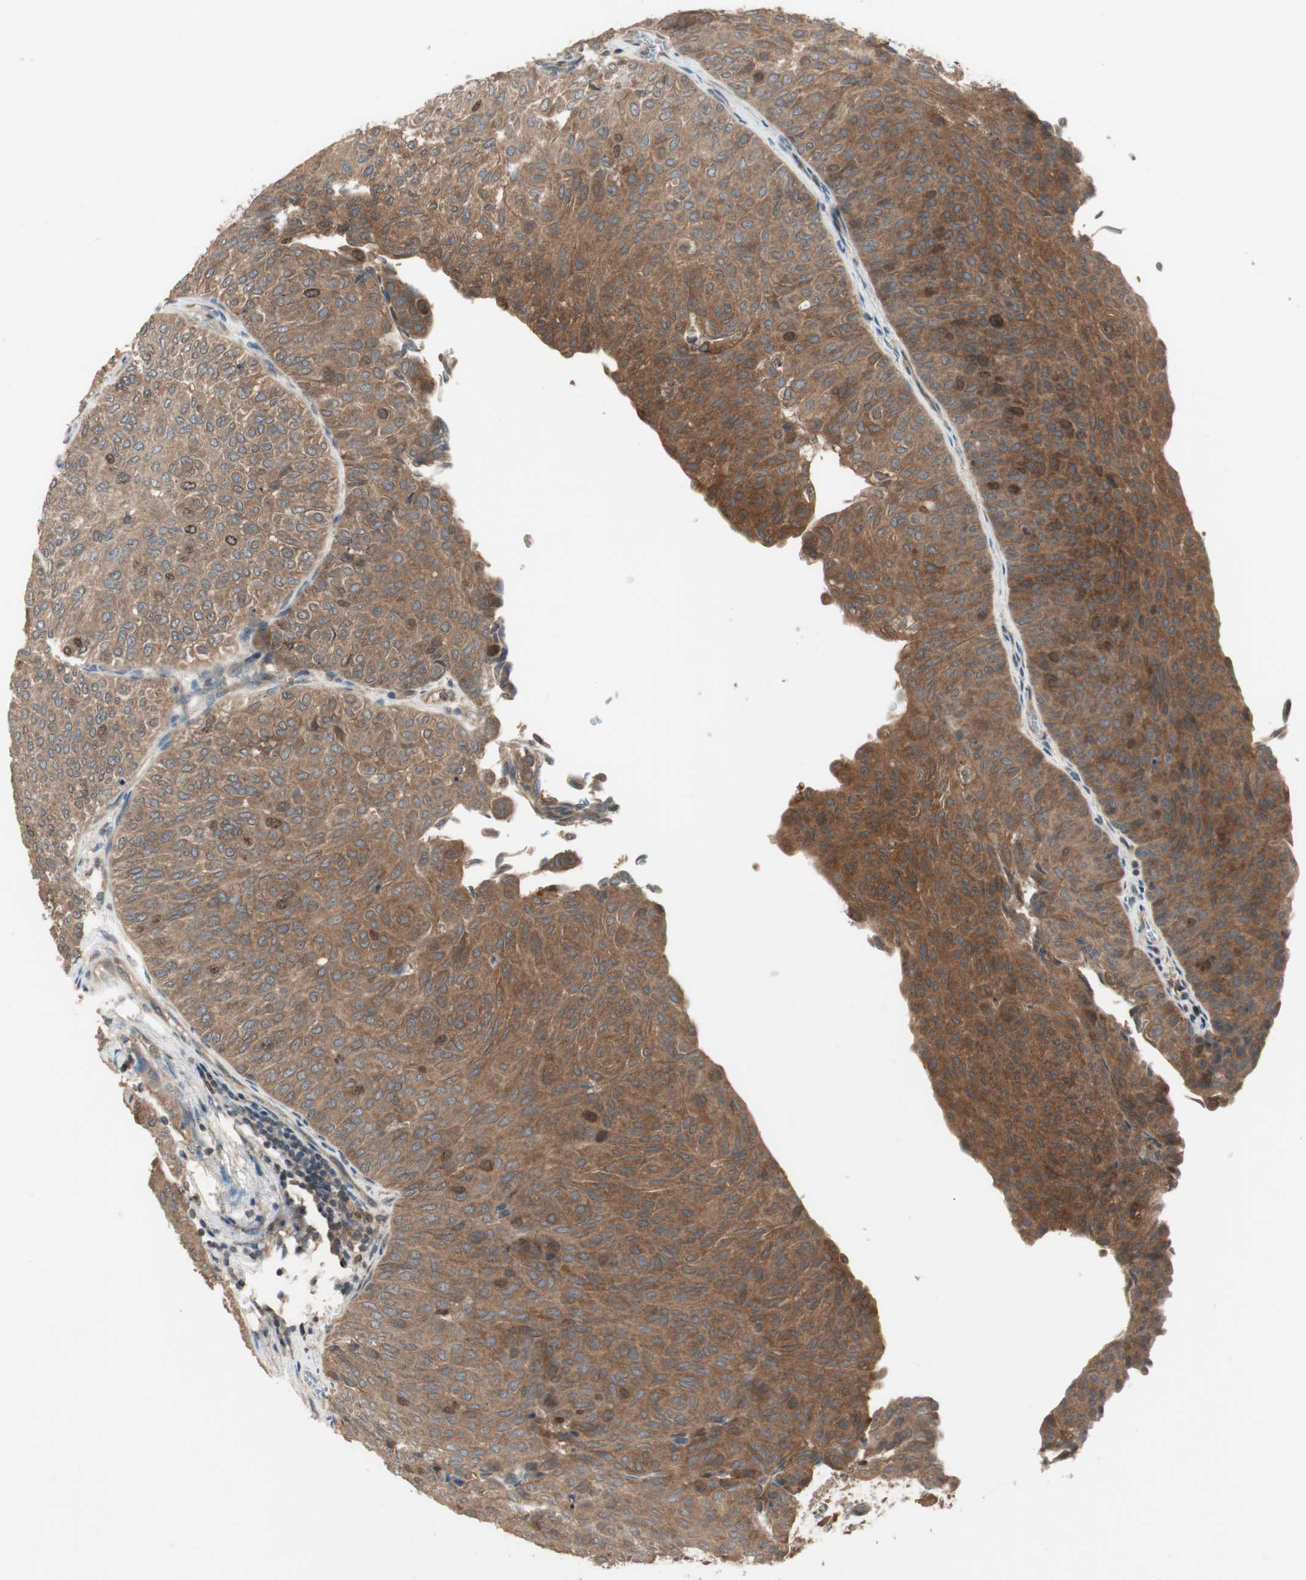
{"staining": {"intensity": "moderate", "quantity": ">75%", "location": "cytoplasmic/membranous"}, "tissue": "urothelial cancer", "cell_type": "Tumor cells", "image_type": "cancer", "snomed": [{"axis": "morphology", "description": "Urothelial carcinoma, Low grade"}, {"axis": "topography", "description": "Urinary bladder"}], "caption": "Brown immunohistochemical staining in urothelial carcinoma (low-grade) reveals moderate cytoplasmic/membranous expression in approximately >75% of tumor cells.", "gene": "ATP6AP2", "patient": {"sex": "male", "age": 78}}